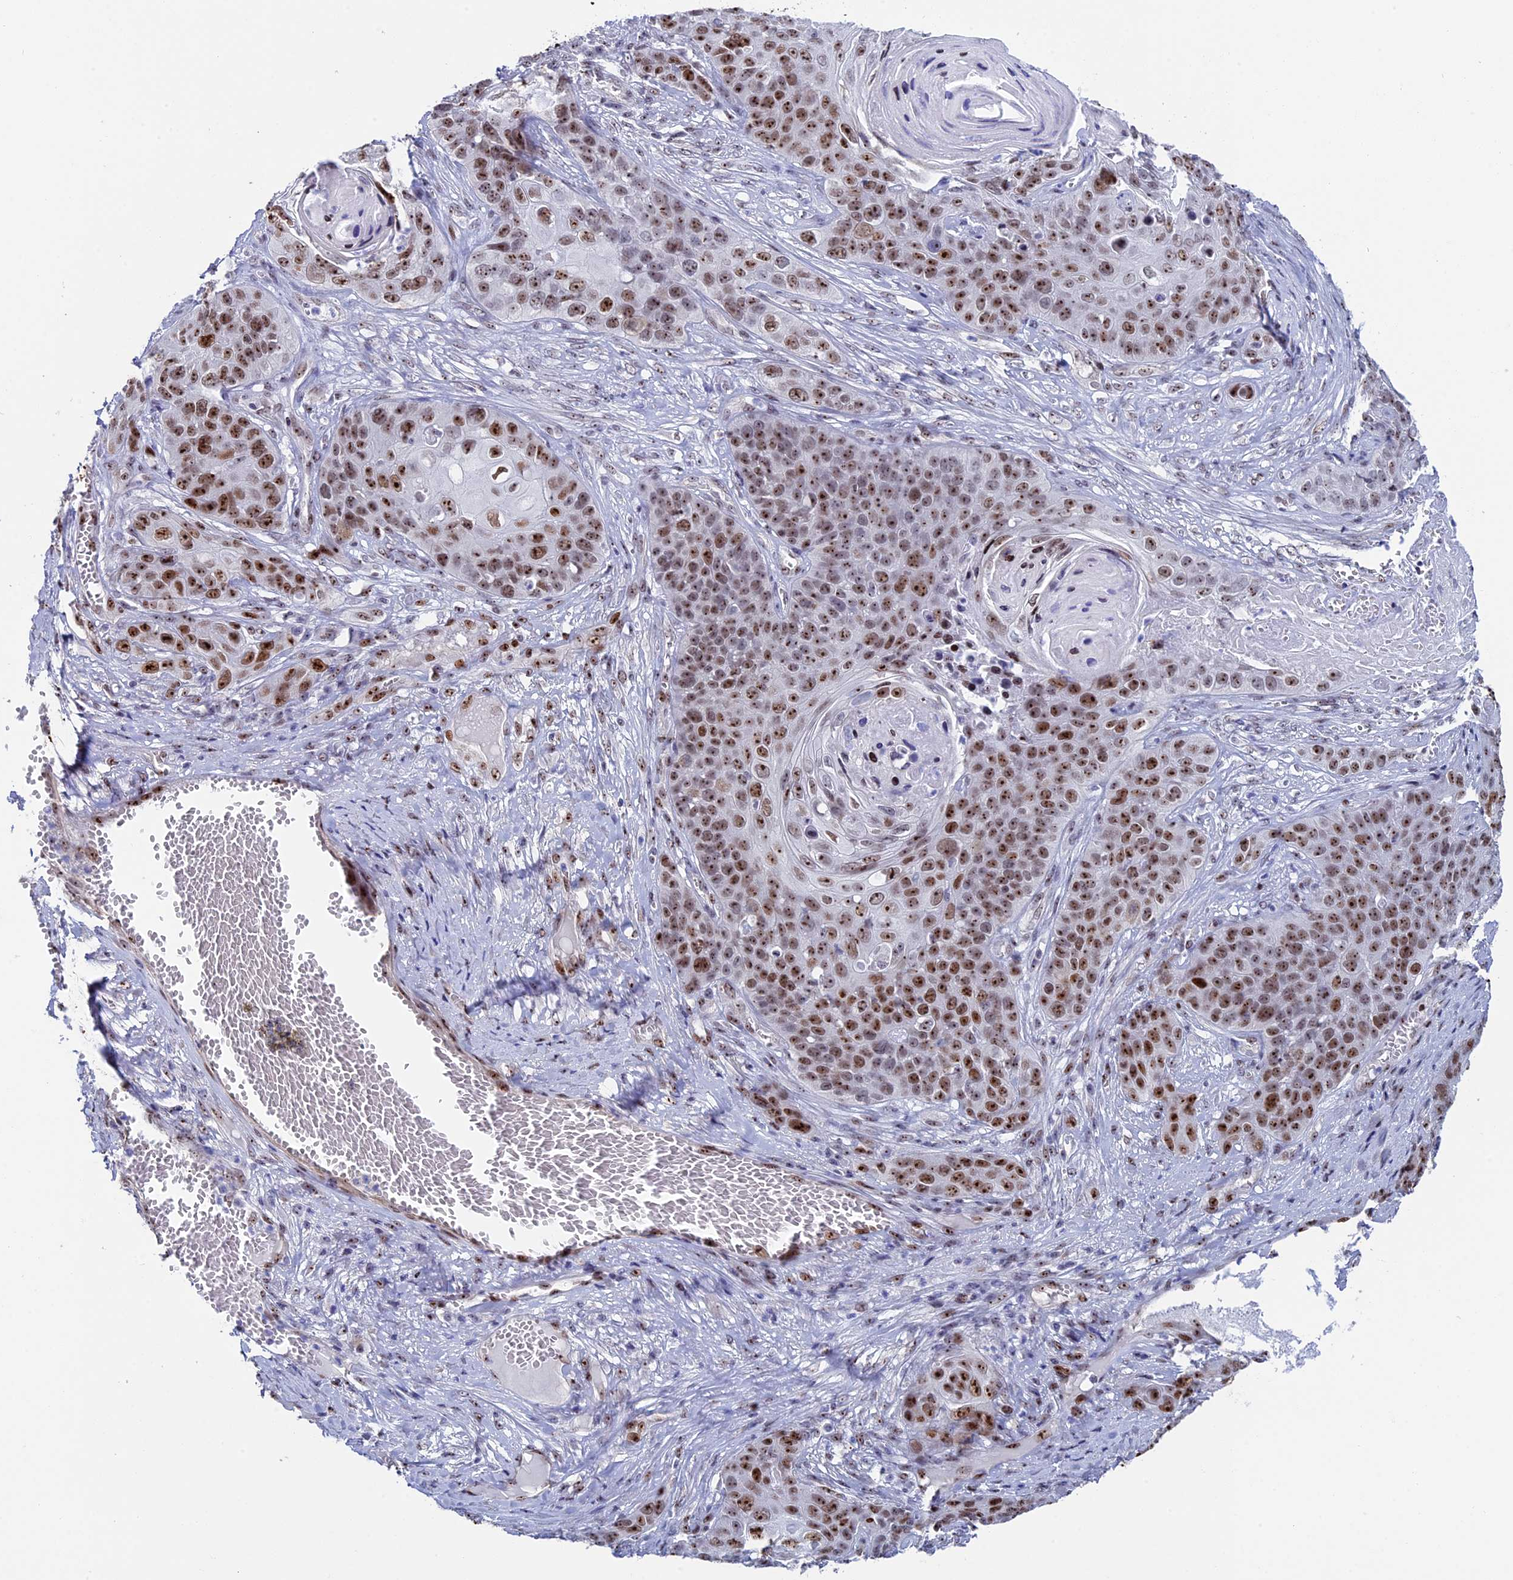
{"staining": {"intensity": "strong", "quantity": ">75%", "location": "nuclear"}, "tissue": "skin cancer", "cell_type": "Tumor cells", "image_type": "cancer", "snomed": [{"axis": "morphology", "description": "Squamous cell carcinoma, NOS"}, {"axis": "topography", "description": "Skin"}], "caption": "Strong nuclear expression is present in approximately >75% of tumor cells in skin cancer.", "gene": "CCDC86", "patient": {"sex": "male", "age": 55}}